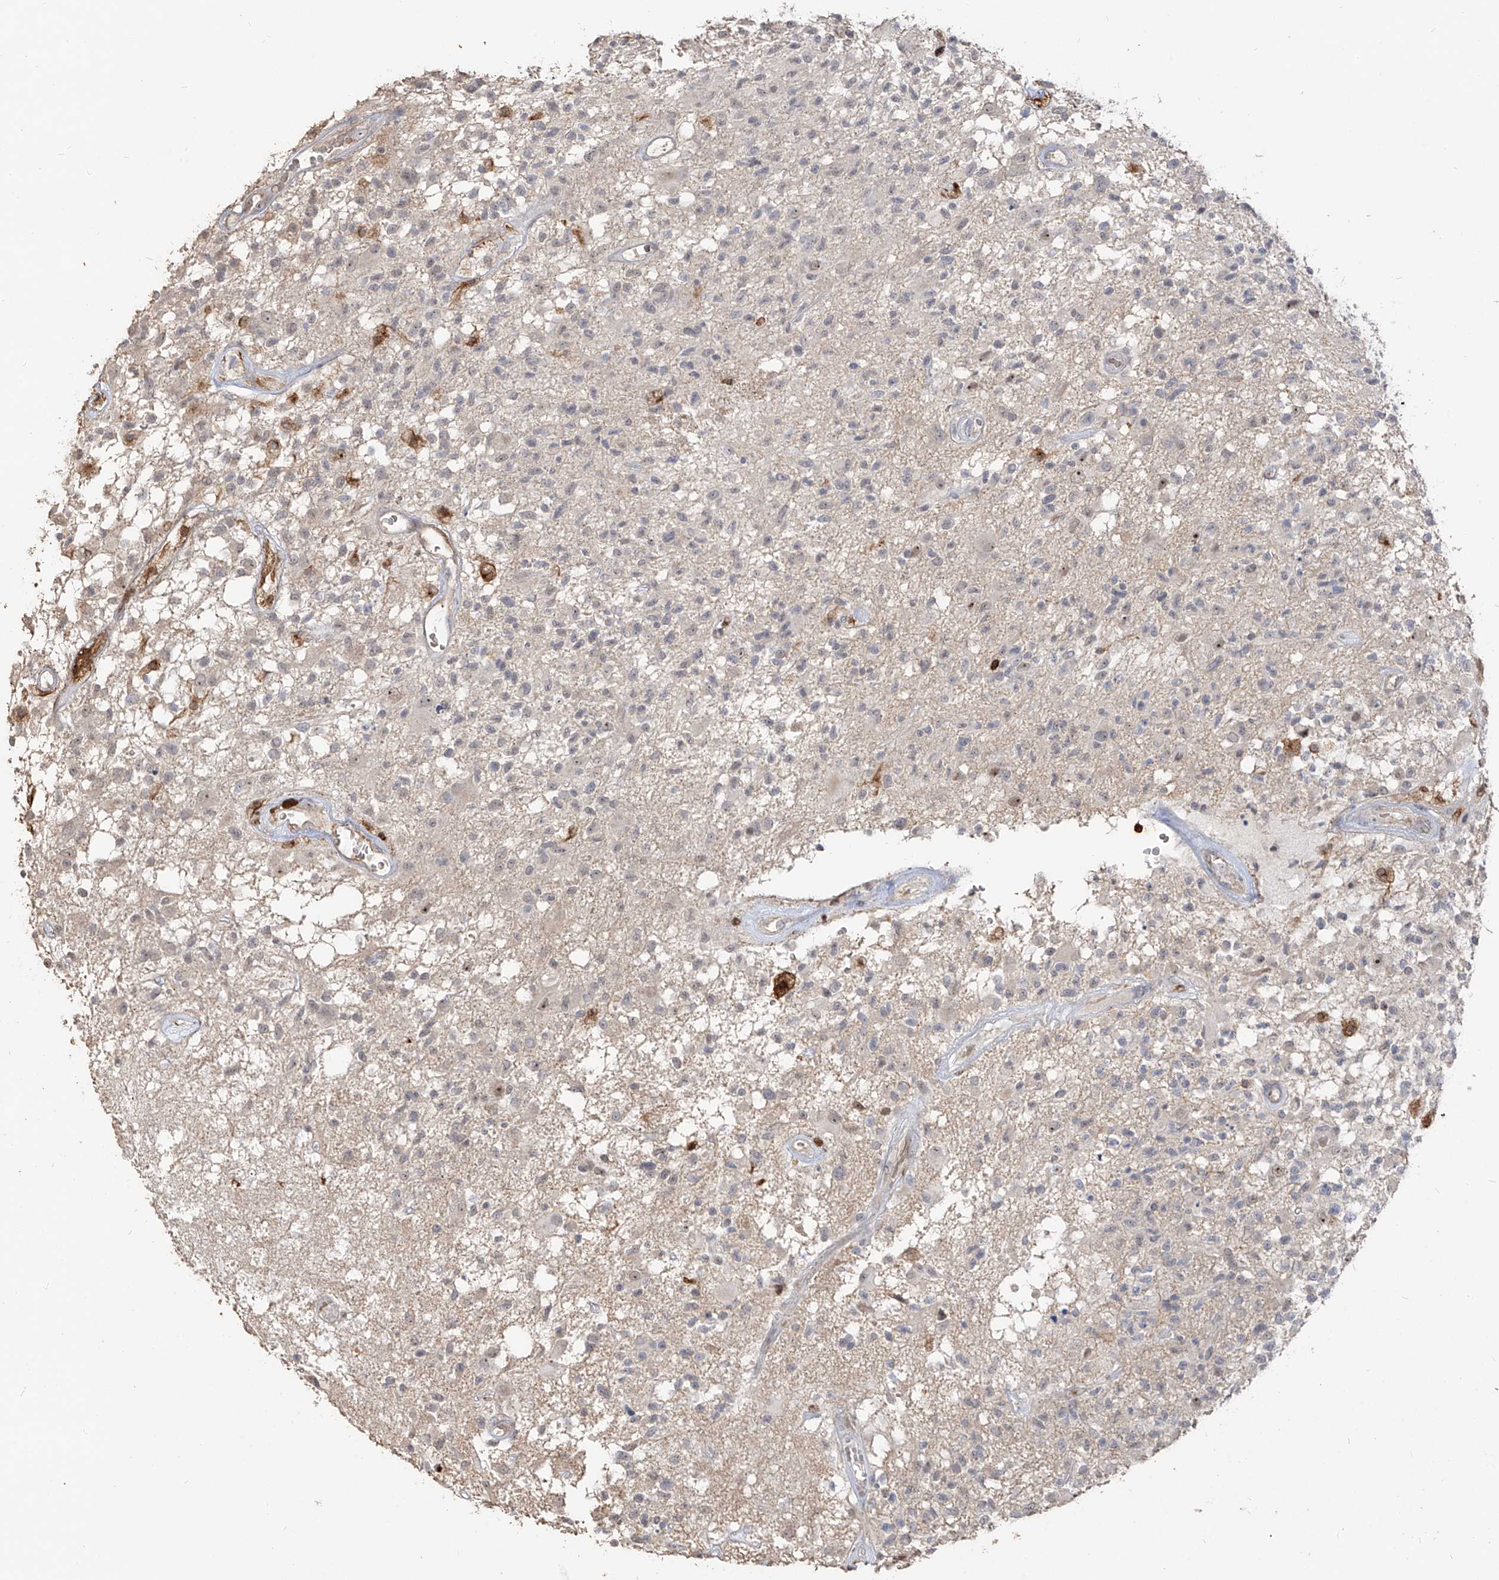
{"staining": {"intensity": "negative", "quantity": "none", "location": "none"}, "tissue": "glioma", "cell_type": "Tumor cells", "image_type": "cancer", "snomed": [{"axis": "morphology", "description": "Glioma, malignant, High grade"}, {"axis": "morphology", "description": "Glioblastoma, NOS"}, {"axis": "topography", "description": "Brain"}], "caption": "Tumor cells show no significant positivity in high-grade glioma (malignant). (Brightfield microscopy of DAB (3,3'-diaminobenzidine) IHC at high magnification).", "gene": "ZNF227", "patient": {"sex": "male", "age": 60}}